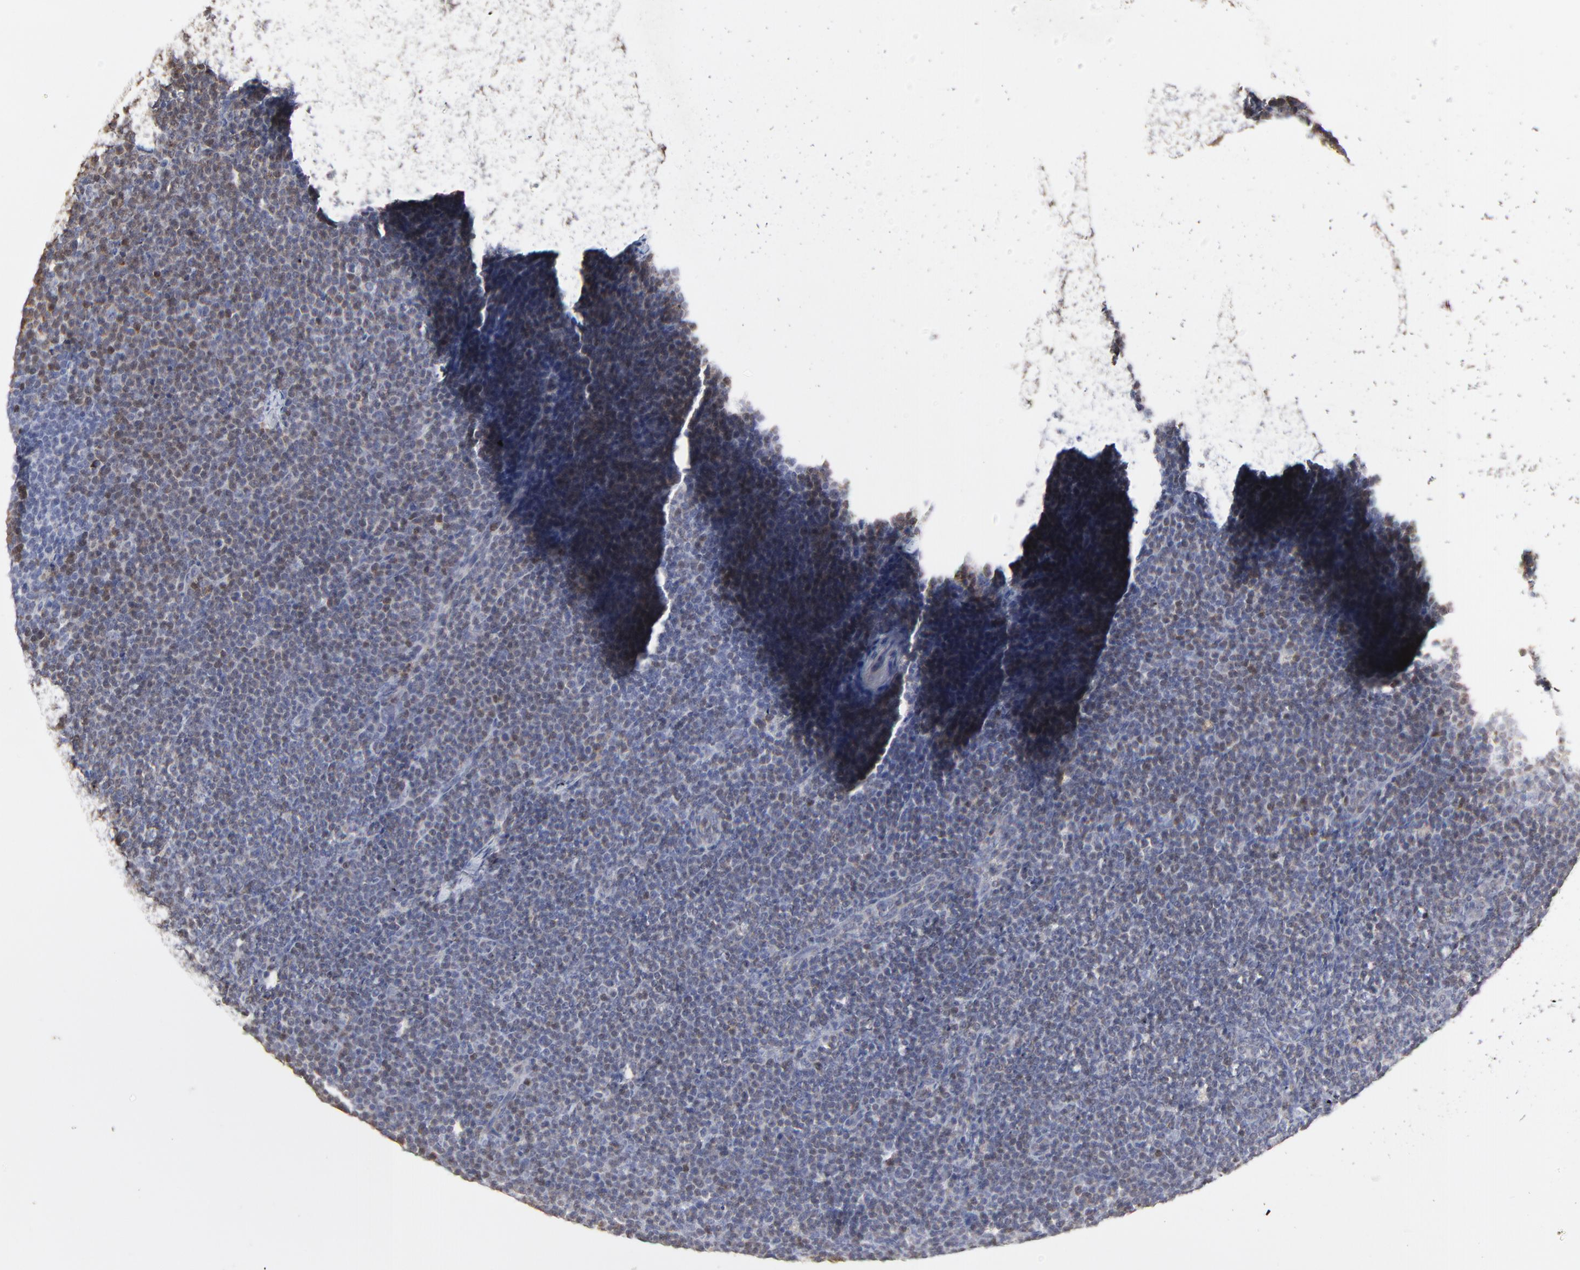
{"staining": {"intensity": "weak", "quantity": "25%-75%", "location": "nuclear"}, "tissue": "lymphoma", "cell_type": "Tumor cells", "image_type": "cancer", "snomed": [{"axis": "morphology", "description": "Malignant lymphoma, non-Hodgkin's type, High grade"}, {"axis": "topography", "description": "Lymph node"}], "caption": "There is low levels of weak nuclear expression in tumor cells of malignant lymphoma, non-Hodgkin's type (high-grade), as demonstrated by immunohistochemical staining (brown color).", "gene": "SLC6A14", "patient": {"sex": "female", "age": 58}}